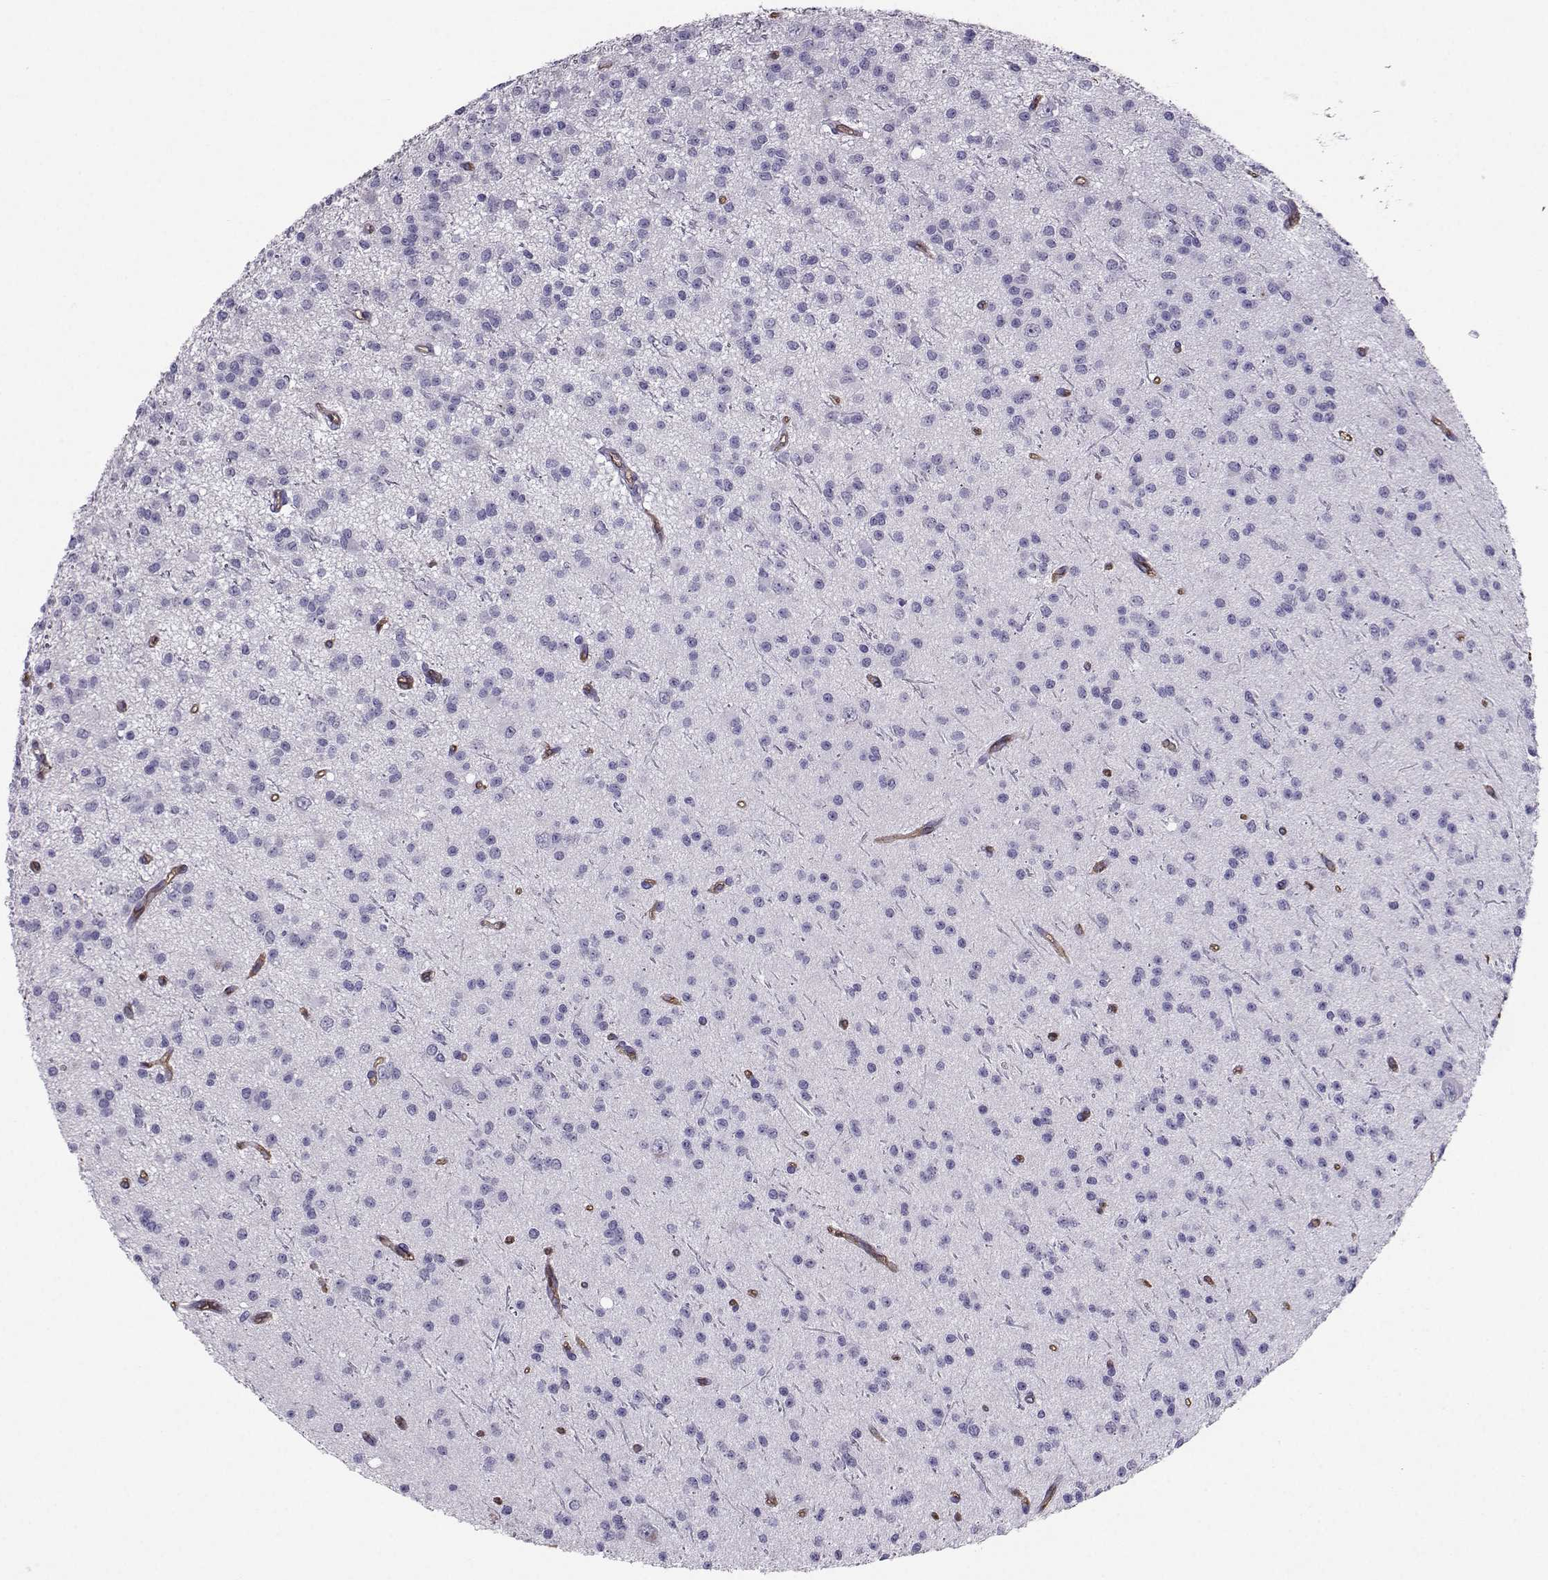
{"staining": {"intensity": "negative", "quantity": "none", "location": "none"}, "tissue": "glioma", "cell_type": "Tumor cells", "image_type": "cancer", "snomed": [{"axis": "morphology", "description": "Glioma, malignant, Low grade"}, {"axis": "topography", "description": "Brain"}], "caption": "Immunohistochemistry (IHC) of glioma shows no staining in tumor cells.", "gene": "CLUL1", "patient": {"sex": "male", "age": 27}}